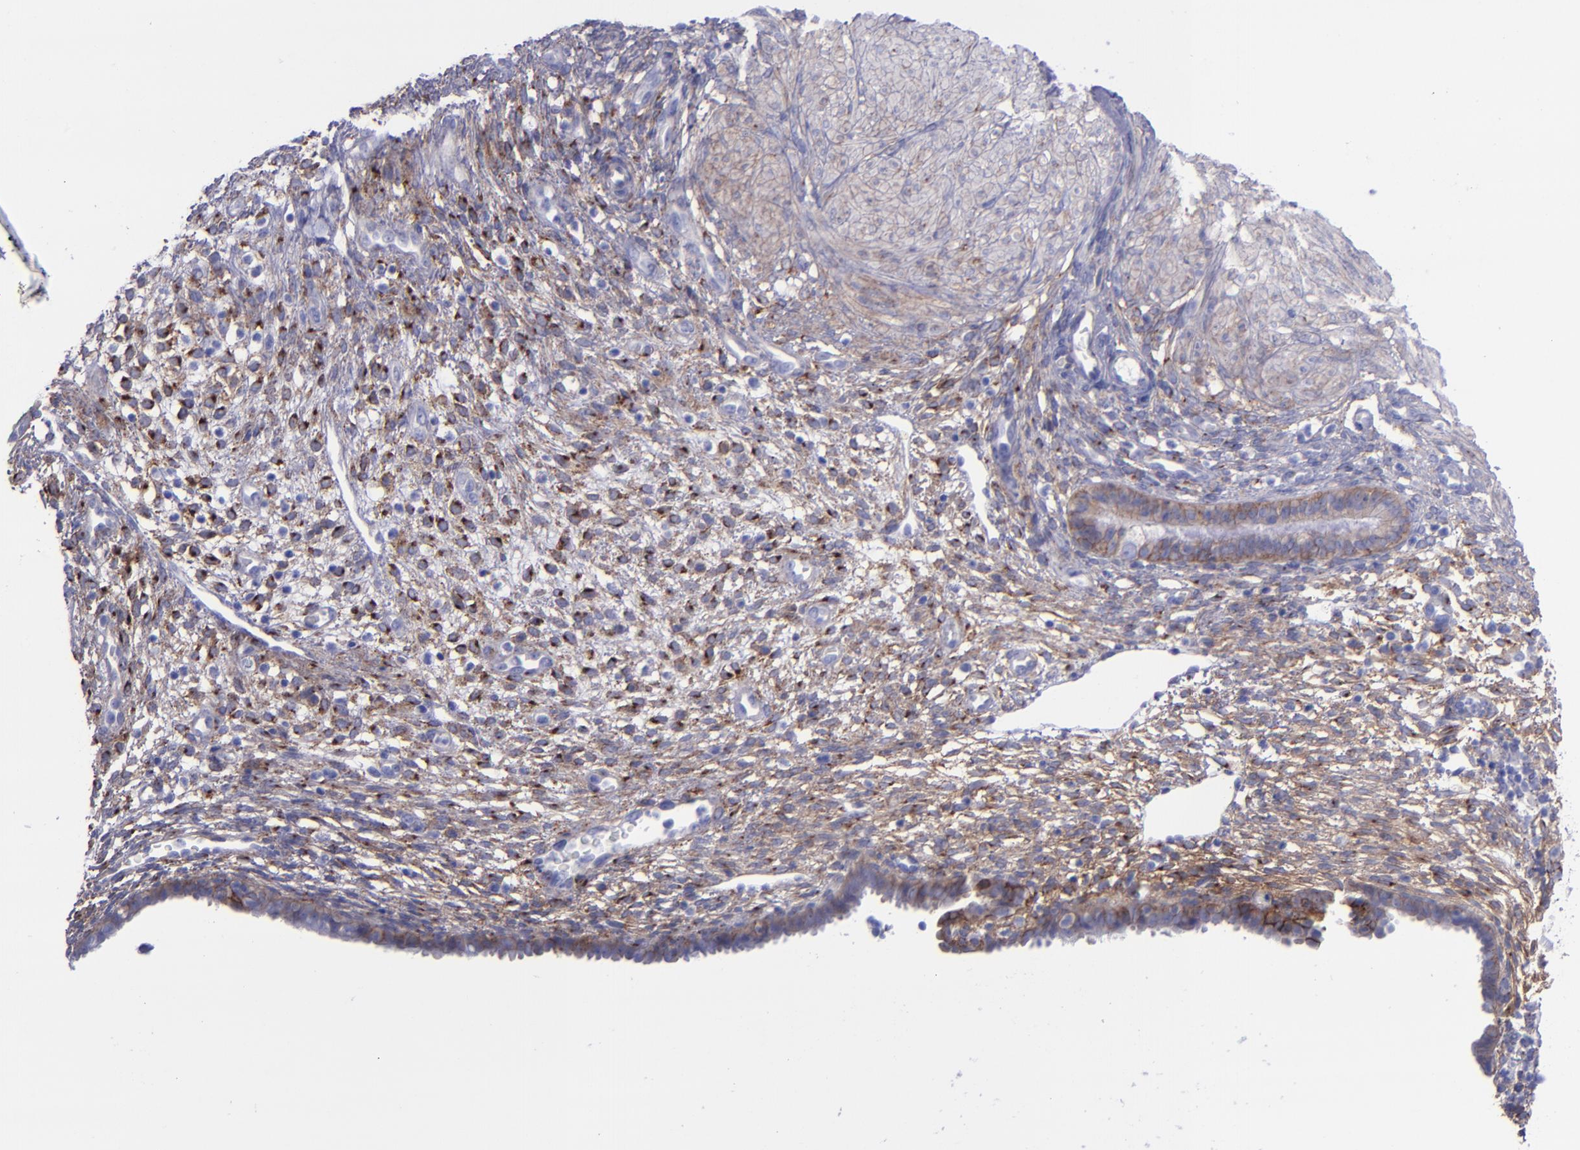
{"staining": {"intensity": "moderate", "quantity": ">75%", "location": "cytoplasmic/membranous"}, "tissue": "endometrium", "cell_type": "Cells in endometrial stroma", "image_type": "normal", "snomed": [{"axis": "morphology", "description": "Normal tissue, NOS"}, {"axis": "topography", "description": "Endometrium"}], "caption": "There is medium levels of moderate cytoplasmic/membranous staining in cells in endometrial stroma of normal endometrium, as demonstrated by immunohistochemical staining (brown color).", "gene": "ITGAV", "patient": {"sex": "female", "age": 72}}